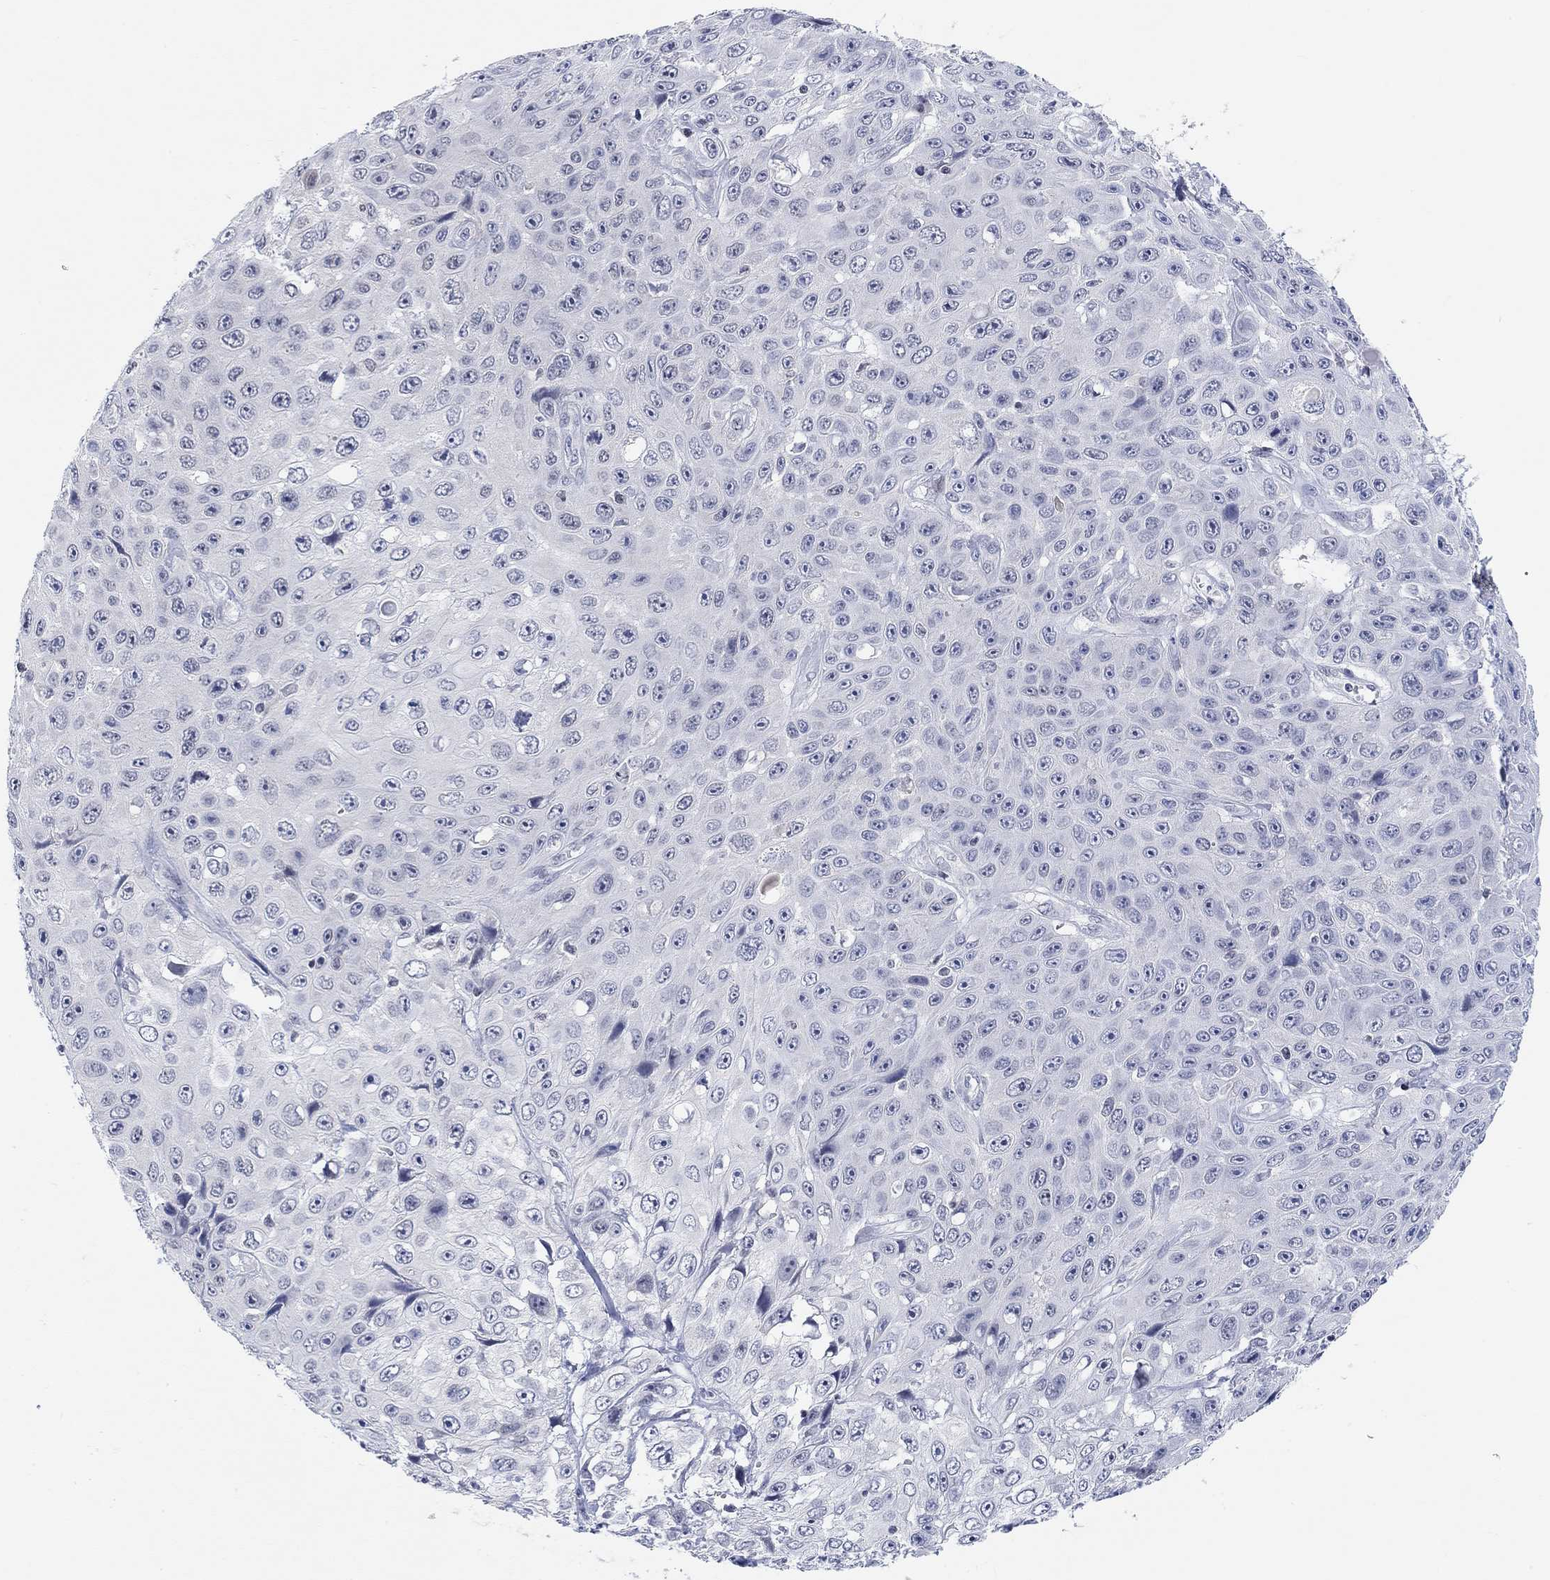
{"staining": {"intensity": "negative", "quantity": "none", "location": "none"}, "tissue": "skin cancer", "cell_type": "Tumor cells", "image_type": "cancer", "snomed": [{"axis": "morphology", "description": "Squamous cell carcinoma, NOS"}, {"axis": "topography", "description": "Skin"}], "caption": "The IHC micrograph has no significant staining in tumor cells of skin cancer (squamous cell carcinoma) tissue.", "gene": "ATP6V1E2", "patient": {"sex": "male", "age": 82}}